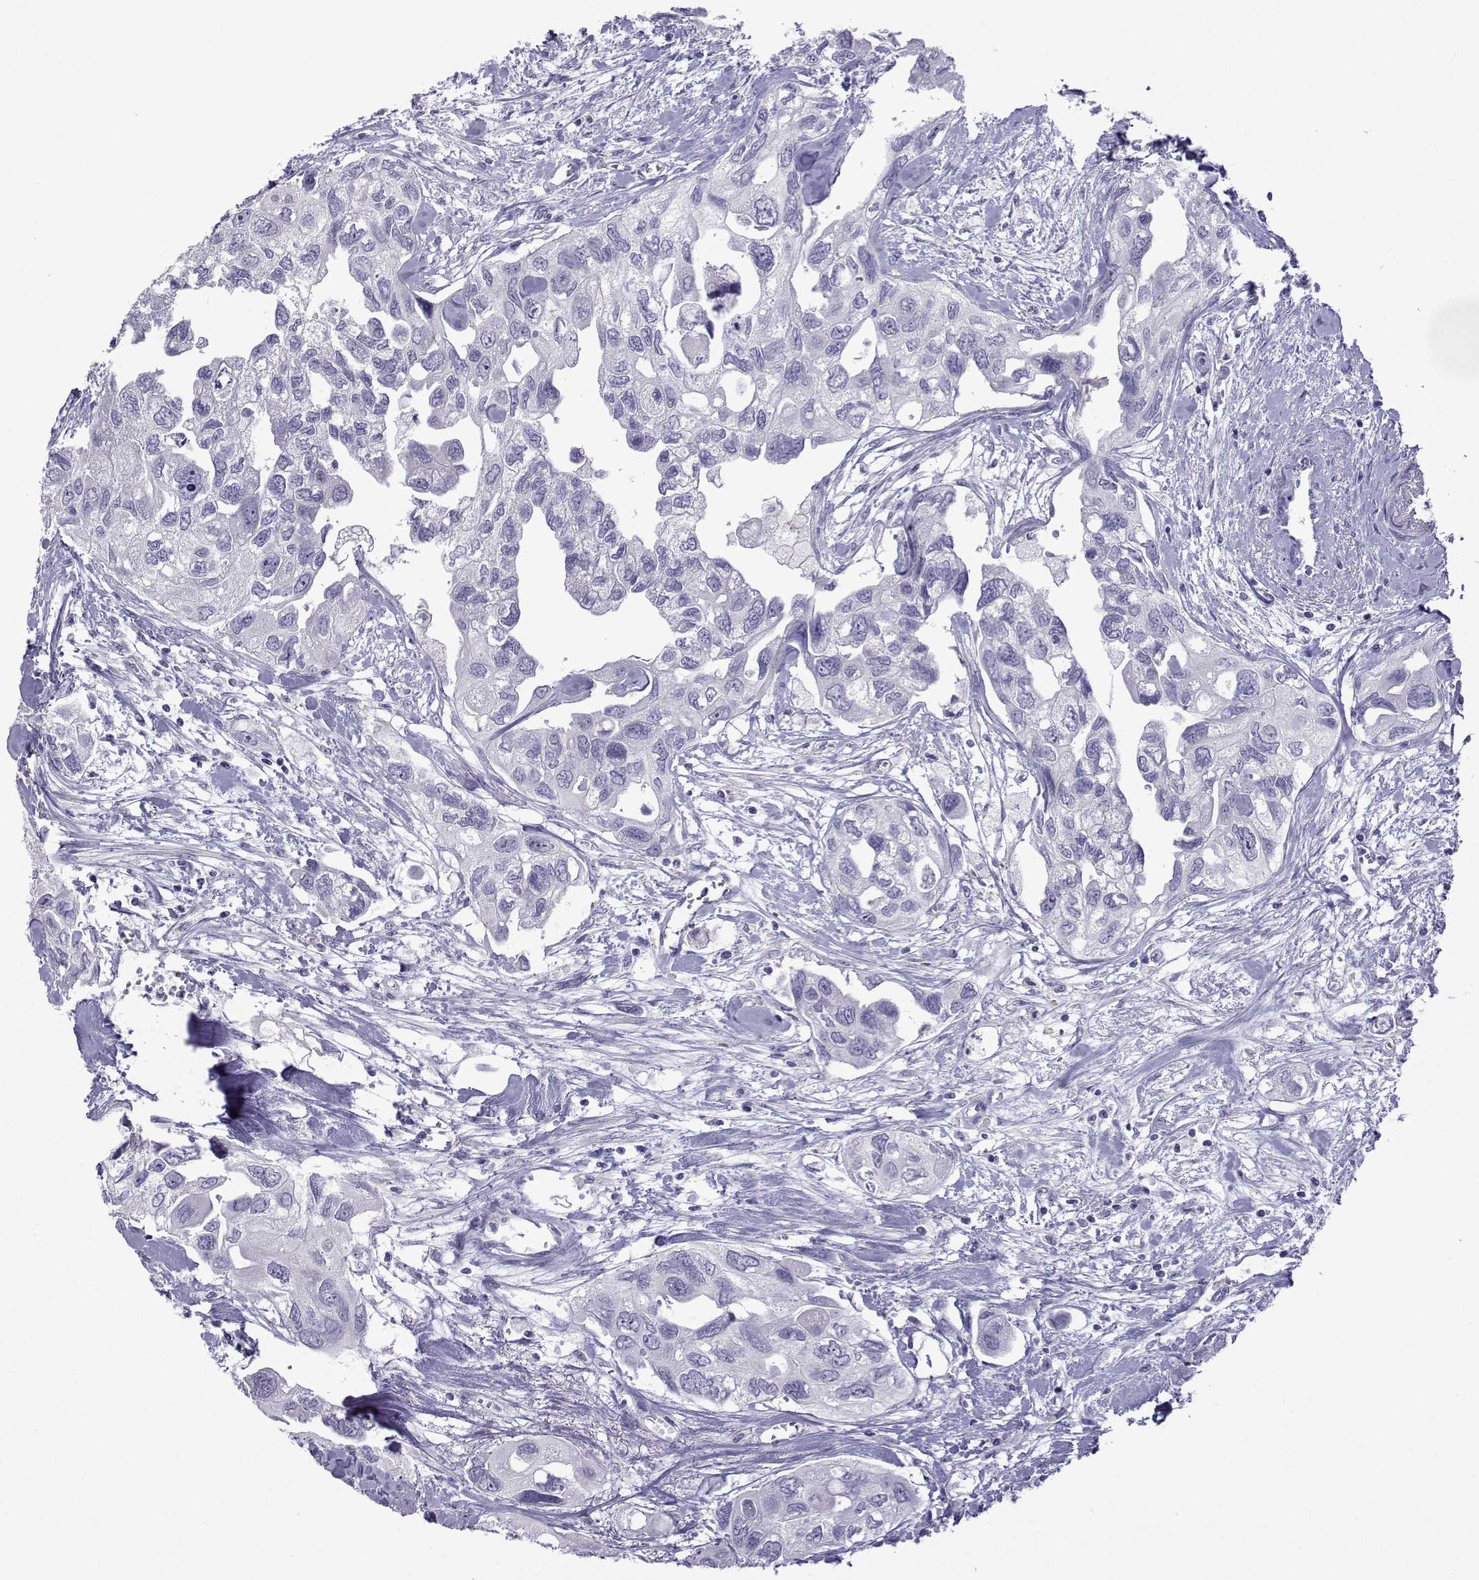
{"staining": {"intensity": "negative", "quantity": "none", "location": "none"}, "tissue": "urothelial cancer", "cell_type": "Tumor cells", "image_type": "cancer", "snomed": [{"axis": "morphology", "description": "Urothelial carcinoma, High grade"}, {"axis": "topography", "description": "Urinary bladder"}], "caption": "Immunohistochemistry (IHC) of urothelial cancer demonstrates no staining in tumor cells. (DAB immunohistochemistry, high magnification).", "gene": "CFAP70", "patient": {"sex": "male", "age": 59}}